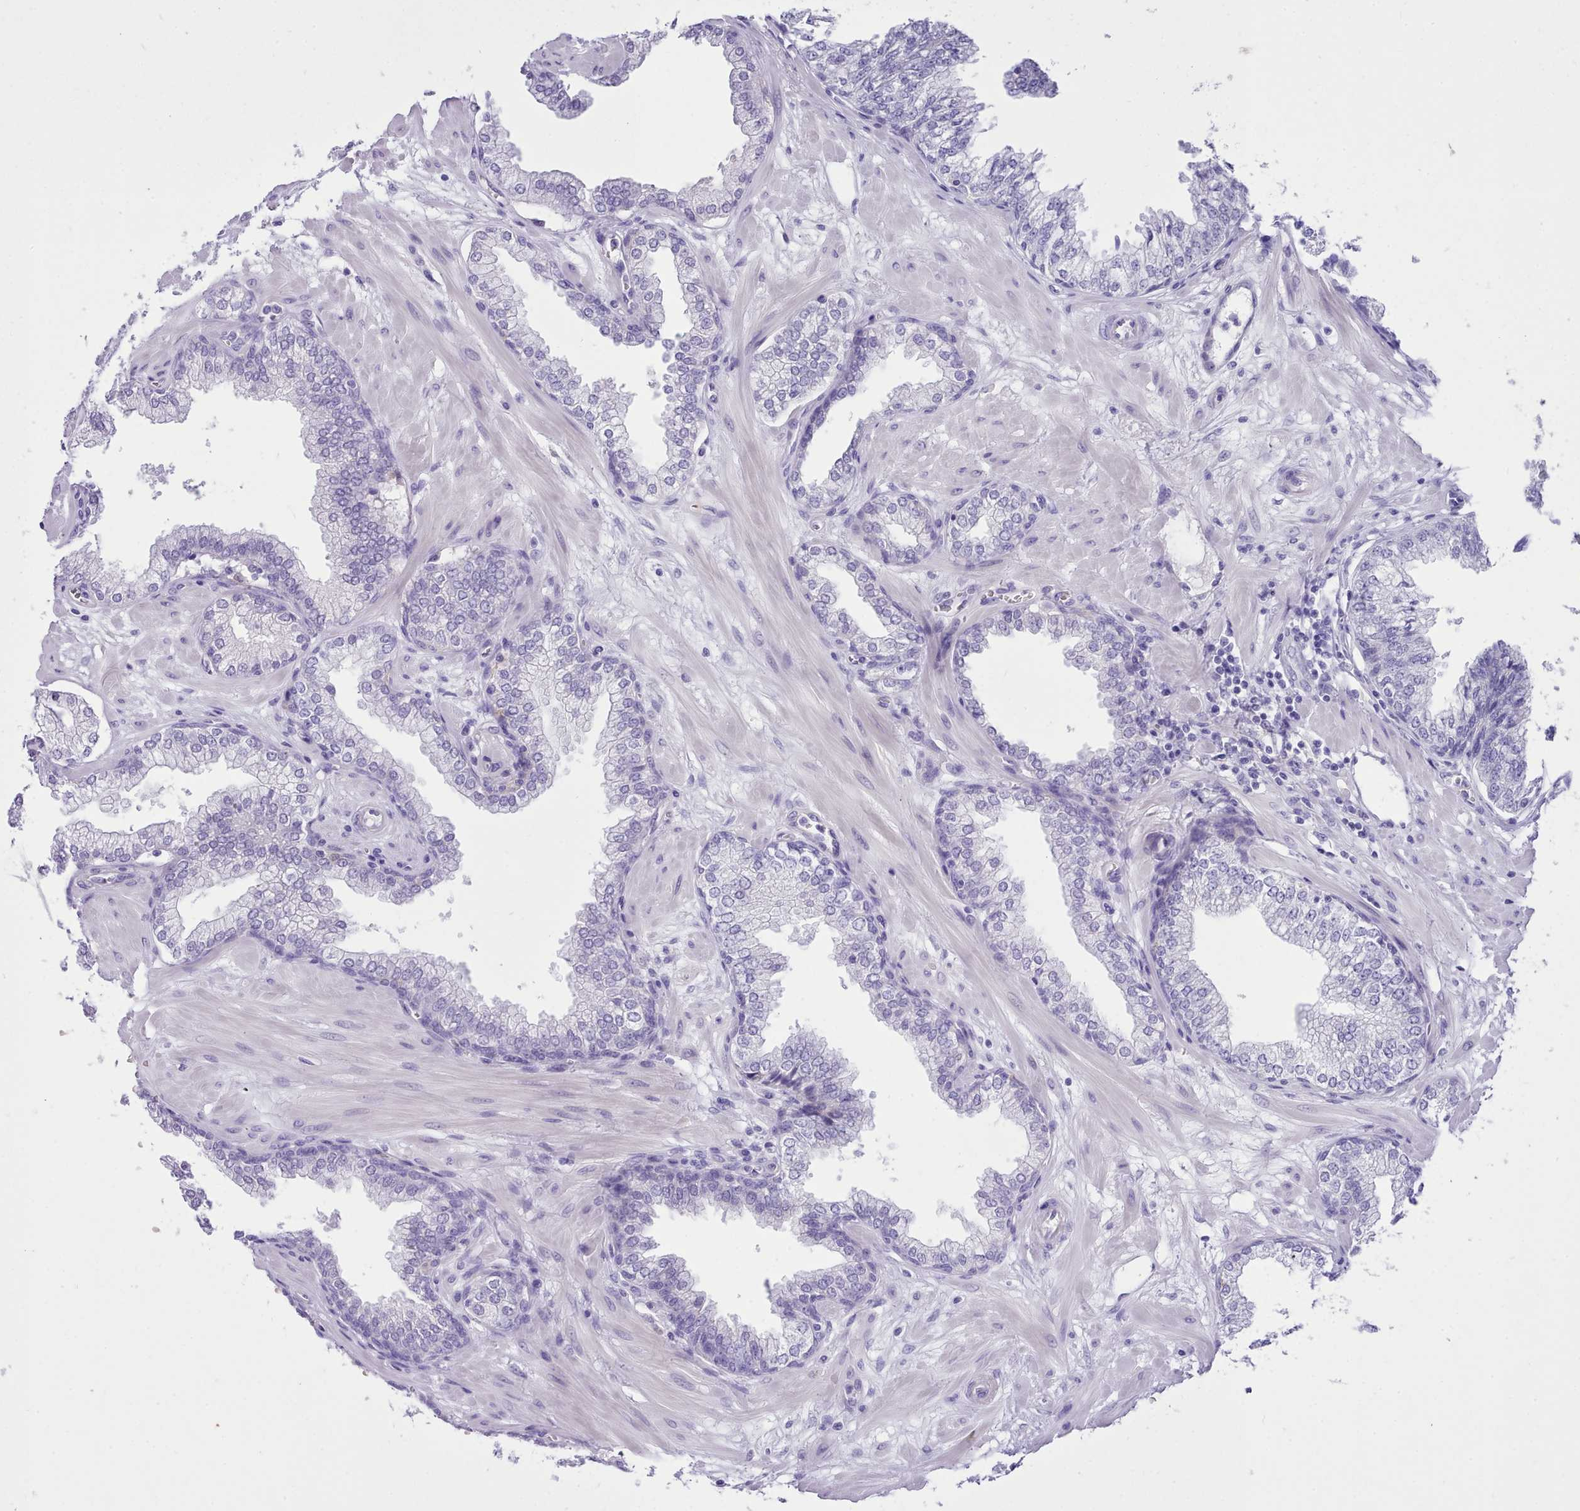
{"staining": {"intensity": "negative", "quantity": "none", "location": "none"}, "tissue": "prostate", "cell_type": "Glandular cells", "image_type": "normal", "snomed": [{"axis": "morphology", "description": "Normal tissue, NOS"}, {"axis": "morphology", "description": "Urothelial carcinoma, Low grade"}, {"axis": "topography", "description": "Urinary bladder"}, {"axis": "topography", "description": "Prostate"}], "caption": "Protein analysis of normal prostate exhibits no significant staining in glandular cells.", "gene": "LRRC37A2", "patient": {"sex": "male", "age": 60}}